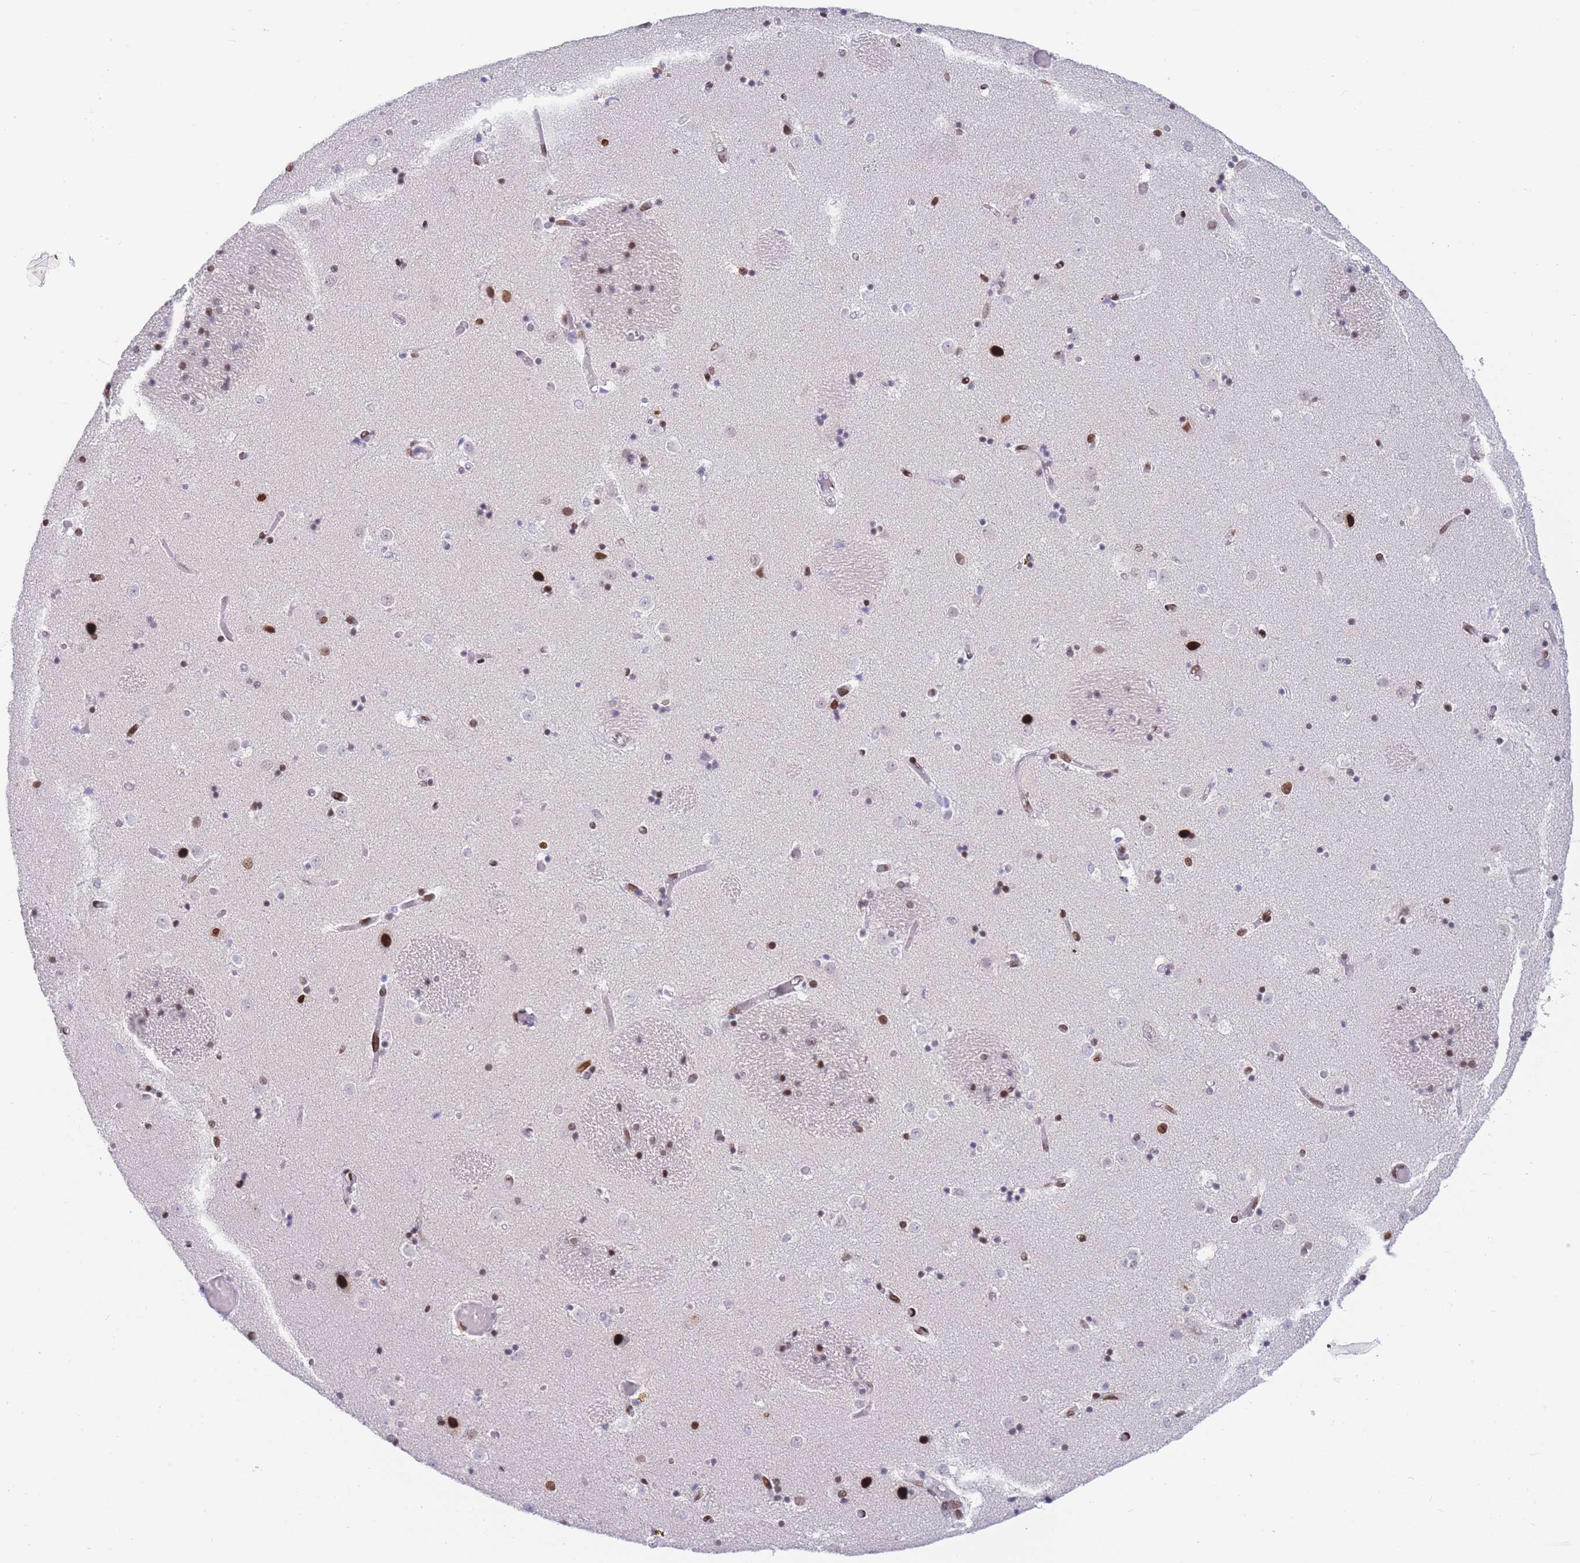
{"staining": {"intensity": "moderate", "quantity": "<25%", "location": "nuclear"}, "tissue": "caudate", "cell_type": "Glial cells", "image_type": "normal", "snomed": [{"axis": "morphology", "description": "Normal tissue, NOS"}, {"axis": "topography", "description": "Lateral ventricle wall"}], "caption": "IHC image of unremarkable caudate stained for a protein (brown), which shows low levels of moderate nuclear staining in approximately <25% of glial cells.", "gene": "PSMB5", "patient": {"sex": "female", "age": 52}}